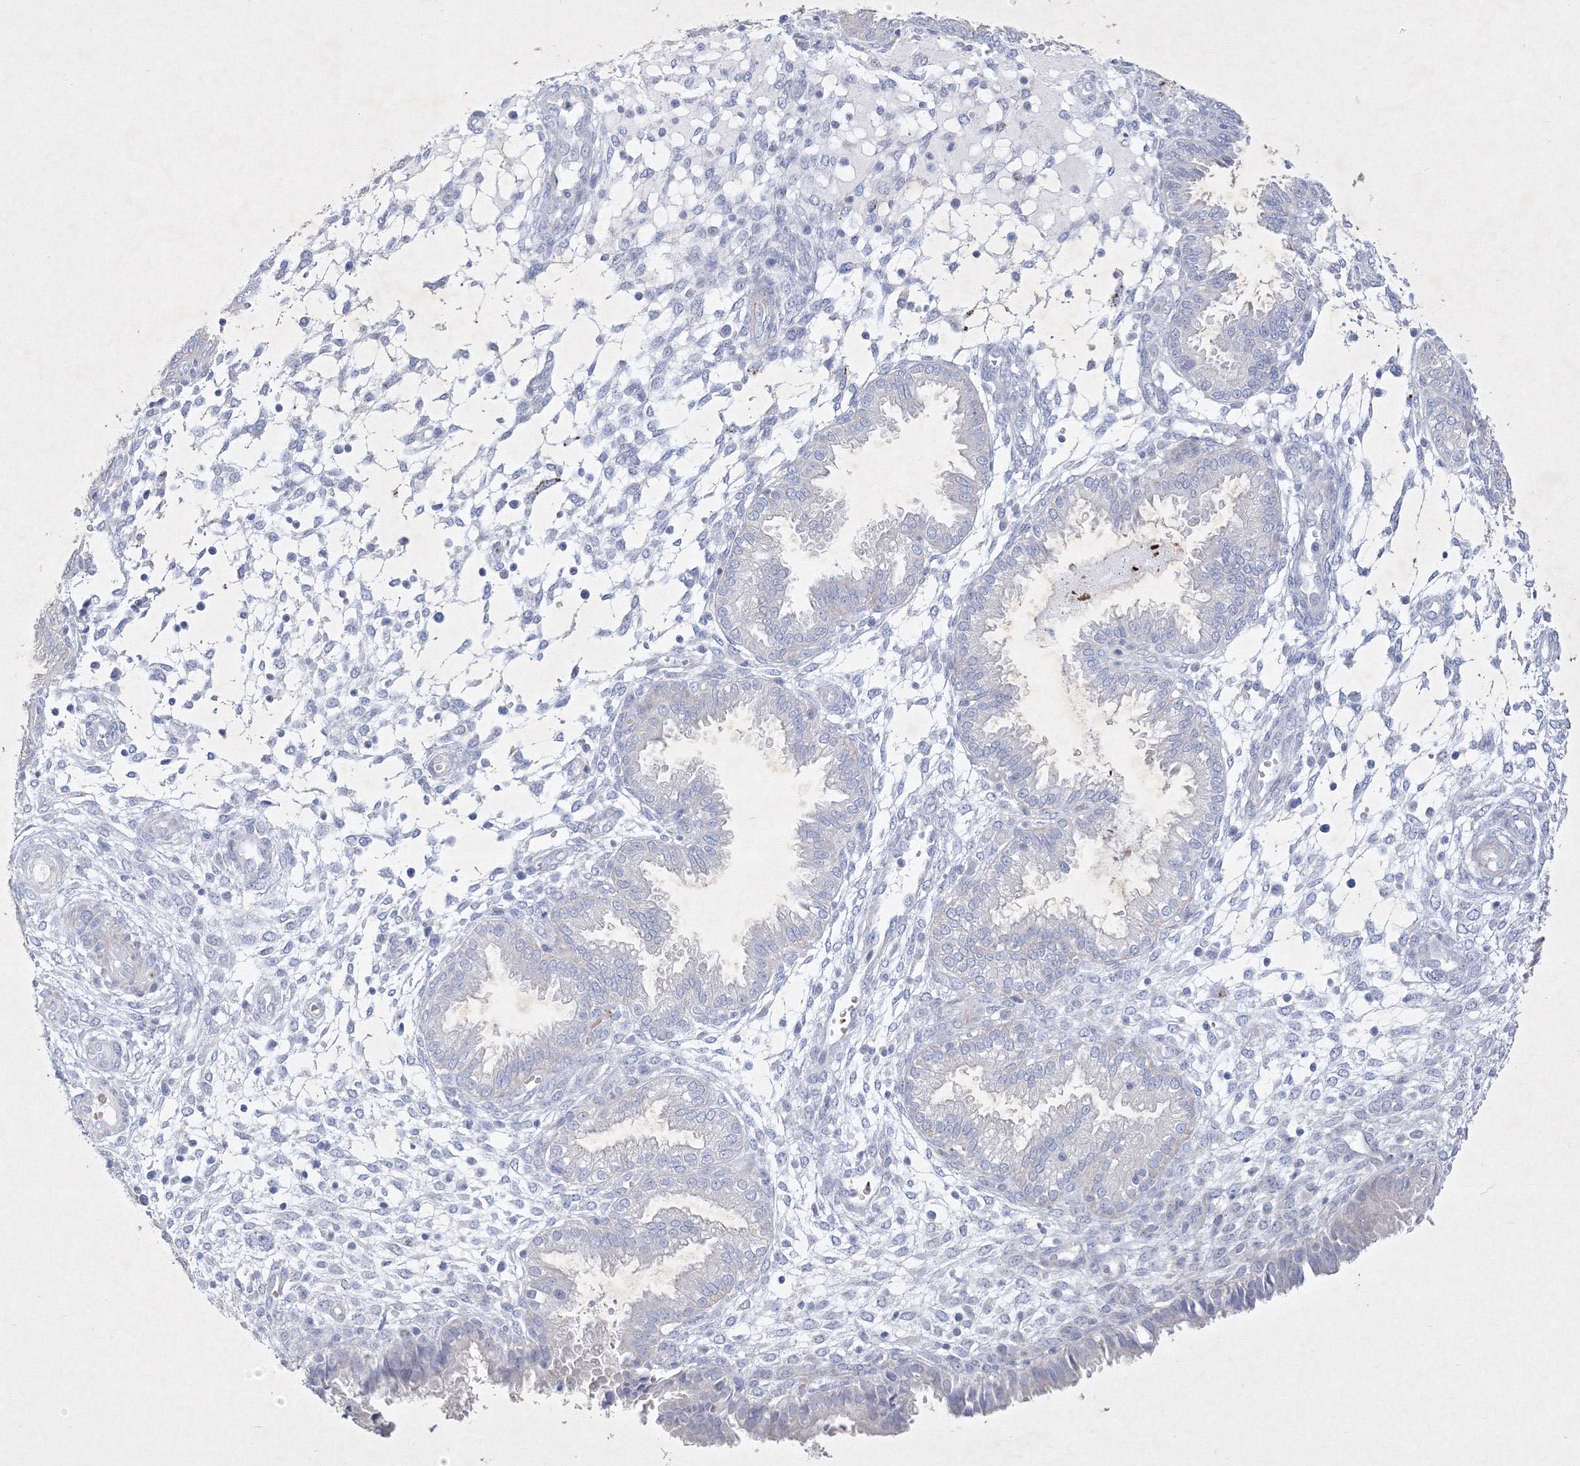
{"staining": {"intensity": "negative", "quantity": "none", "location": "none"}, "tissue": "endometrium", "cell_type": "Cells in endometrial stroma", "image_type": "normal", "snomed": [{"axis": "morphology", "description": "Normal tissue, NOS"}, {"axis": "topography", "description": "Endometrium"}], "caption": "Immunohistochemistry (IHC) image of unremarkable endometrium: endometrium stained with DAB shows no significant protein positivity in cells in endometrial stroma.", "gene": "CXXC4", "patient": {"sex": "female", "age": 33}}